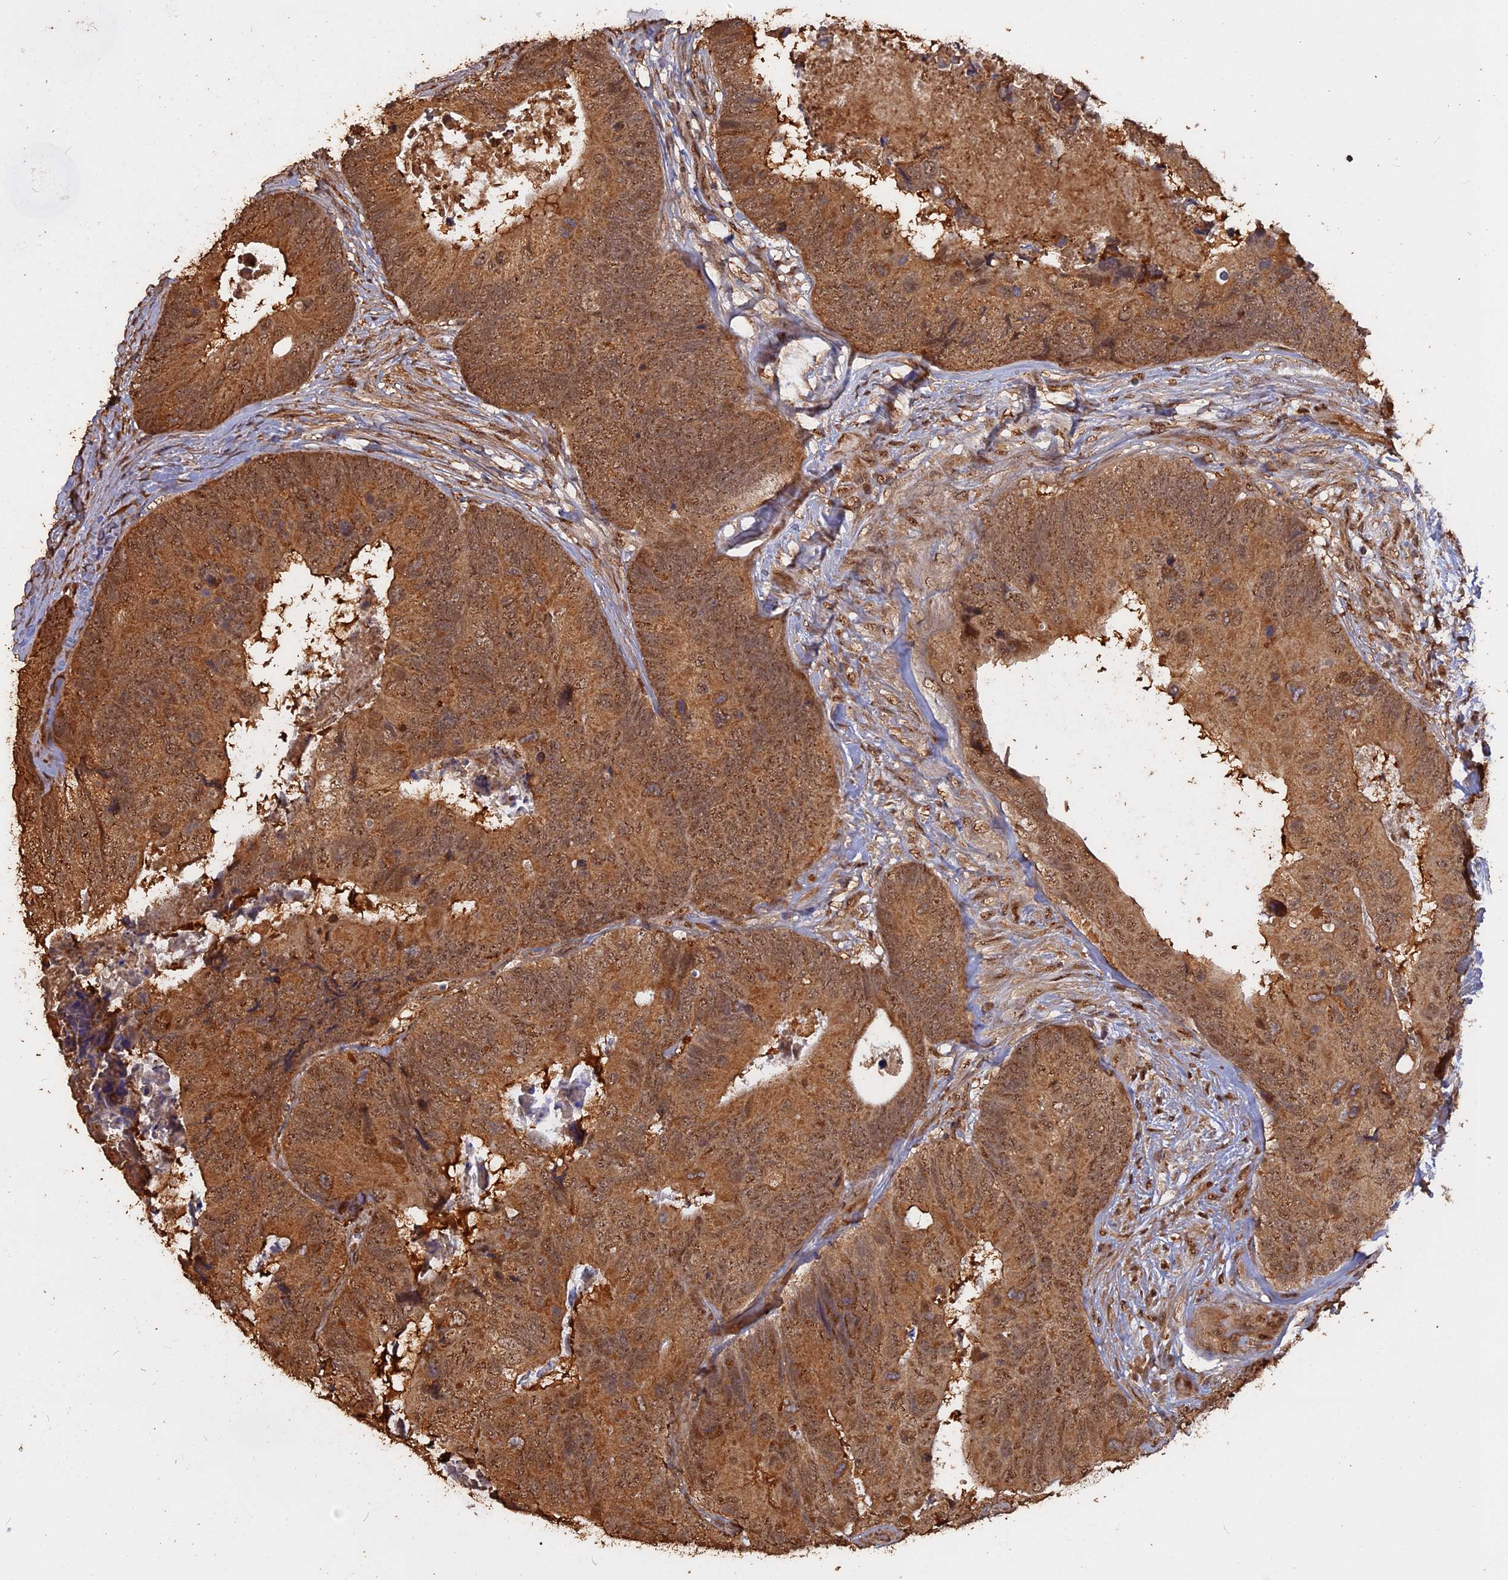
{"staining": {"intensity": "moderate", "quantity": ">75%", "location": "cytoplasmic/membranous,nuclear"}, "tissue": "colorectal cancer", "cell_type": "Tumor cells", "image_type": "cancer", "snomed": [{"axis": "morphology", "description": "Adenocarcinoma, NOS"}, {"axis": "topography", "description": "Colon"}], "caption": "Immunohistochemistry of colorectal cancer (adenocarcinoma) demonstrates medium levels of moderate cytoplasmic/membranous and nuclear staining in about >75% of tumor cells.", "gene": "PSMC6", "patient": {"sex": "female", "age": 67}}